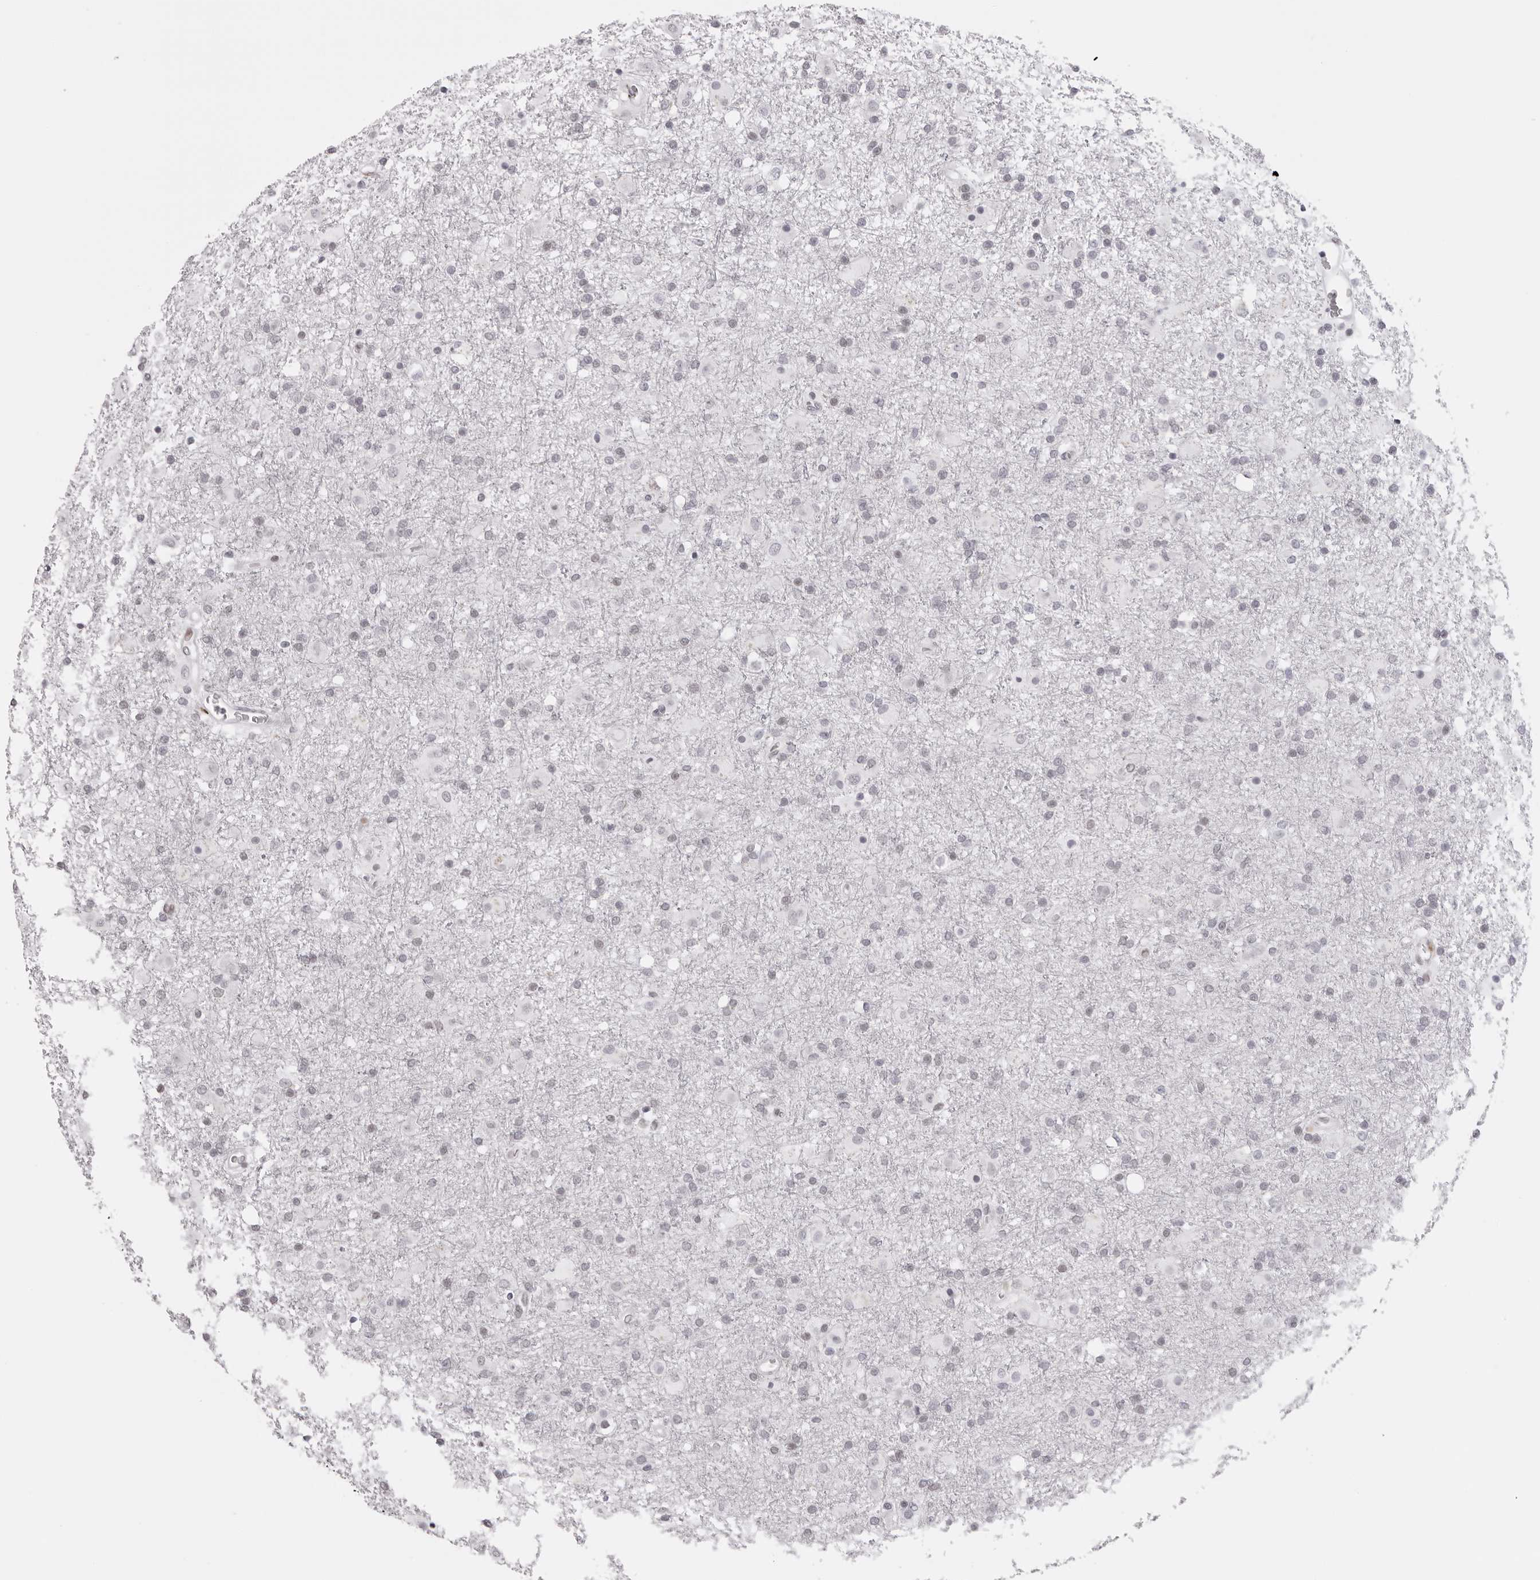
{"staining": {"intensity": "negative", "quantity": "none", "location": "none"}, "tissue": "glioma", "cell_type": "Tumor cells", "image_type": "cancer", "snomed": [{"axis": "morphology", "description": "Glioma, malignant, Low grade"}, {"axis": "topography", "description": "Brain"}], "caption": "DAB immunohistochemical staining of glioma reveals no significant positivity in tumor cells.", "gene": "MAFK", "patient": {"sex": "male", "age": 65}}